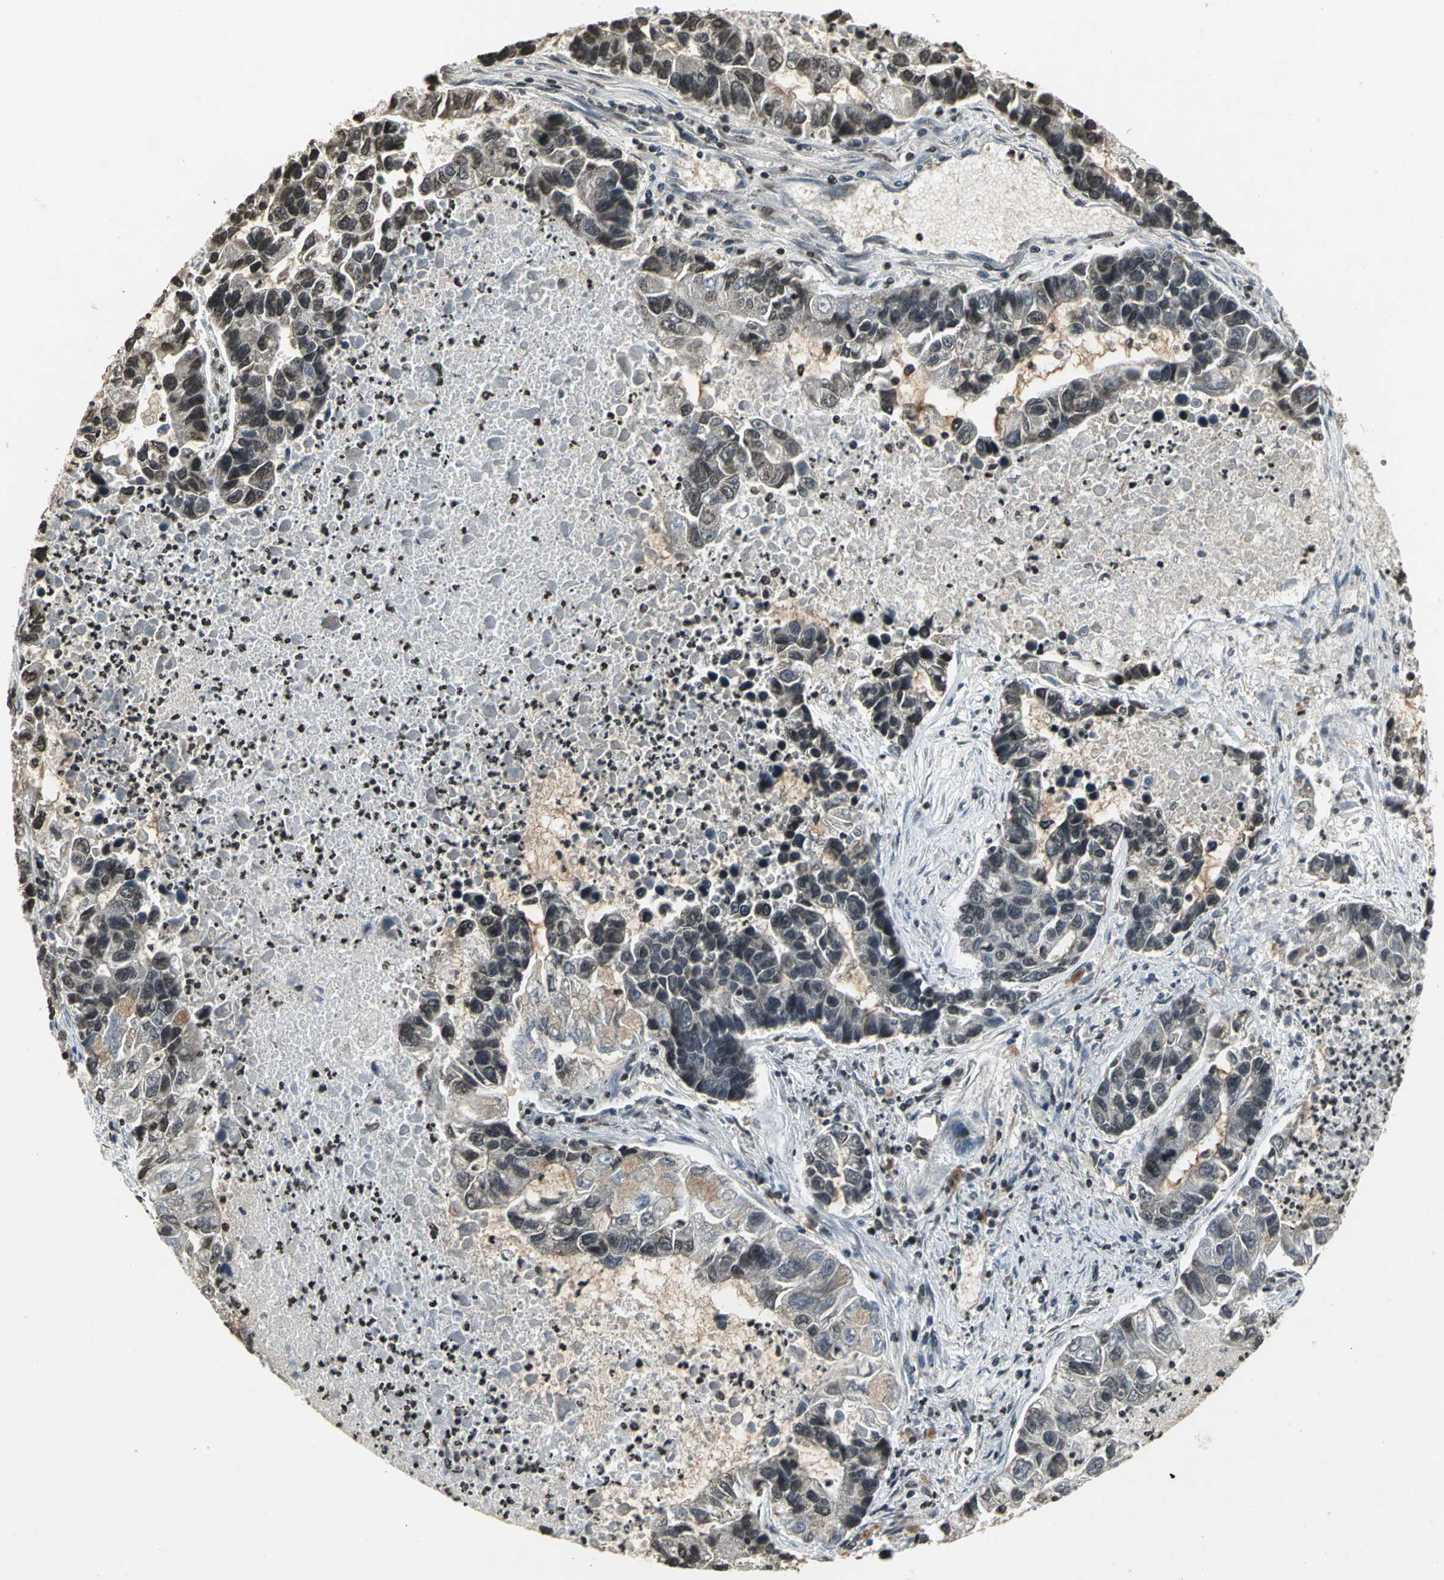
{"staining": {"intensity": "moderate", "quantity": ">75%", "location": "cytoplasmic/membranous,nuclear"}, "tissue": "lung cancer", "cell_type": "Tumor cells", "image_type": "cancer", "snomed": [{"axis": "morphology", "description": "Adenocarcinoma, NOS"}, {"axis": "topography", "description": "Lung"}], "caption": "This histopathology image shows immunohistochemistry (IHC) staining of lung cancer (adenocarcinoma), with medium moderate cytoplasmic/membranous and nuclear expression in about >75% of tumor cells.", "gene": "AHR", "patient": {"sex": "female", "age": 51}}